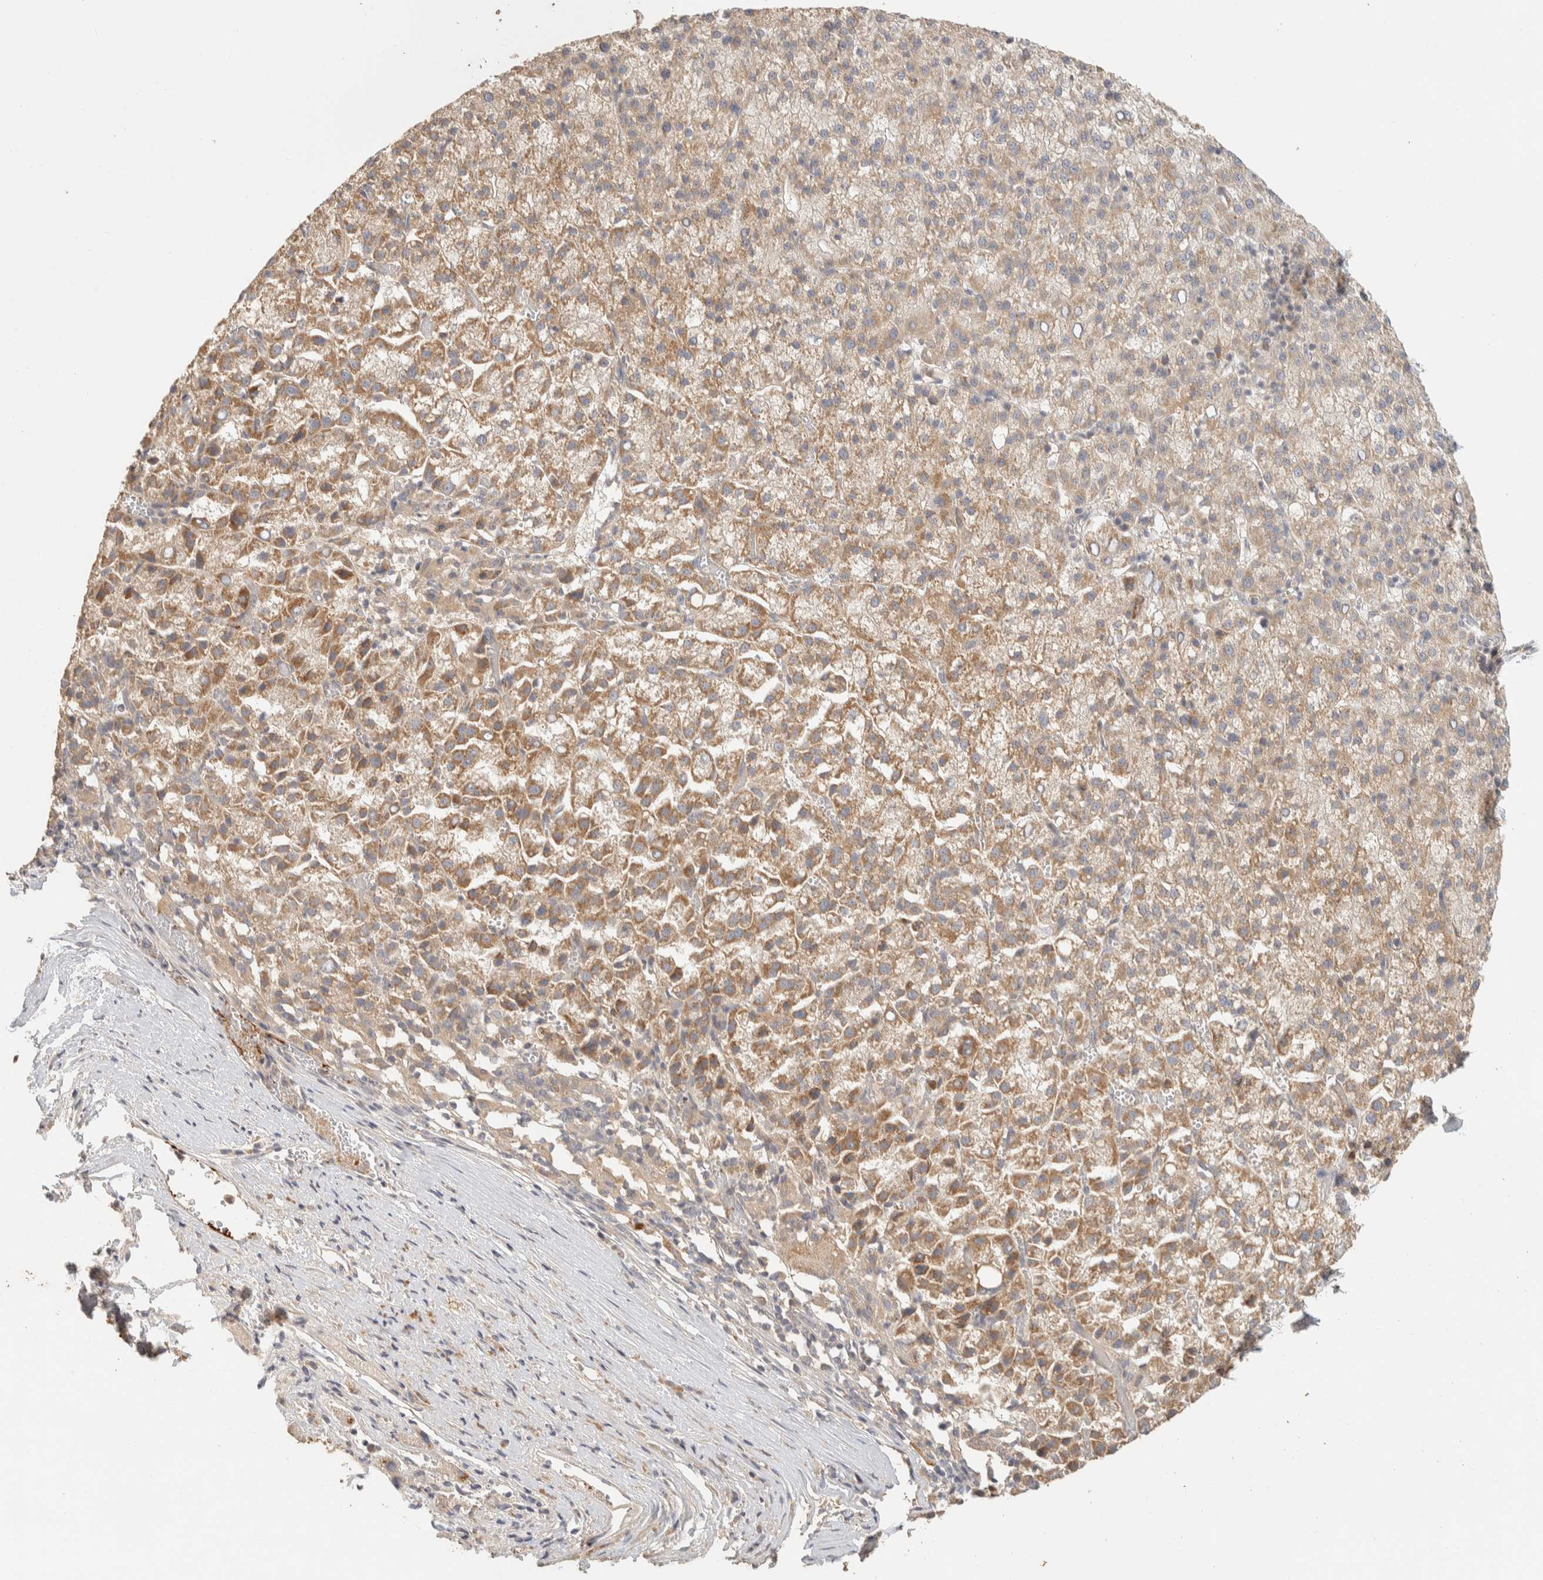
{"staining": {"intensity": "moderate", "quantity": ">75%", "location": "cytoplasmic/membranous"}, "tissue": "liver cancer", "cell_type": "Tumor cells", "image_type": "cancer", "snomed": [{"axis": "morphology", "description": "Carcinoma, Hepatocellular, NOS"}, {"axis": "topography", "description": "Liver"}], "caption": "Immunohistochemical staining of liver hepatocellular carcinoma reveals moderate cytoplasmic/membranous protein staining in about >75% of tumor cells.", "gene": "ITPA", "patient": {"sex": "female", "age": 58}}